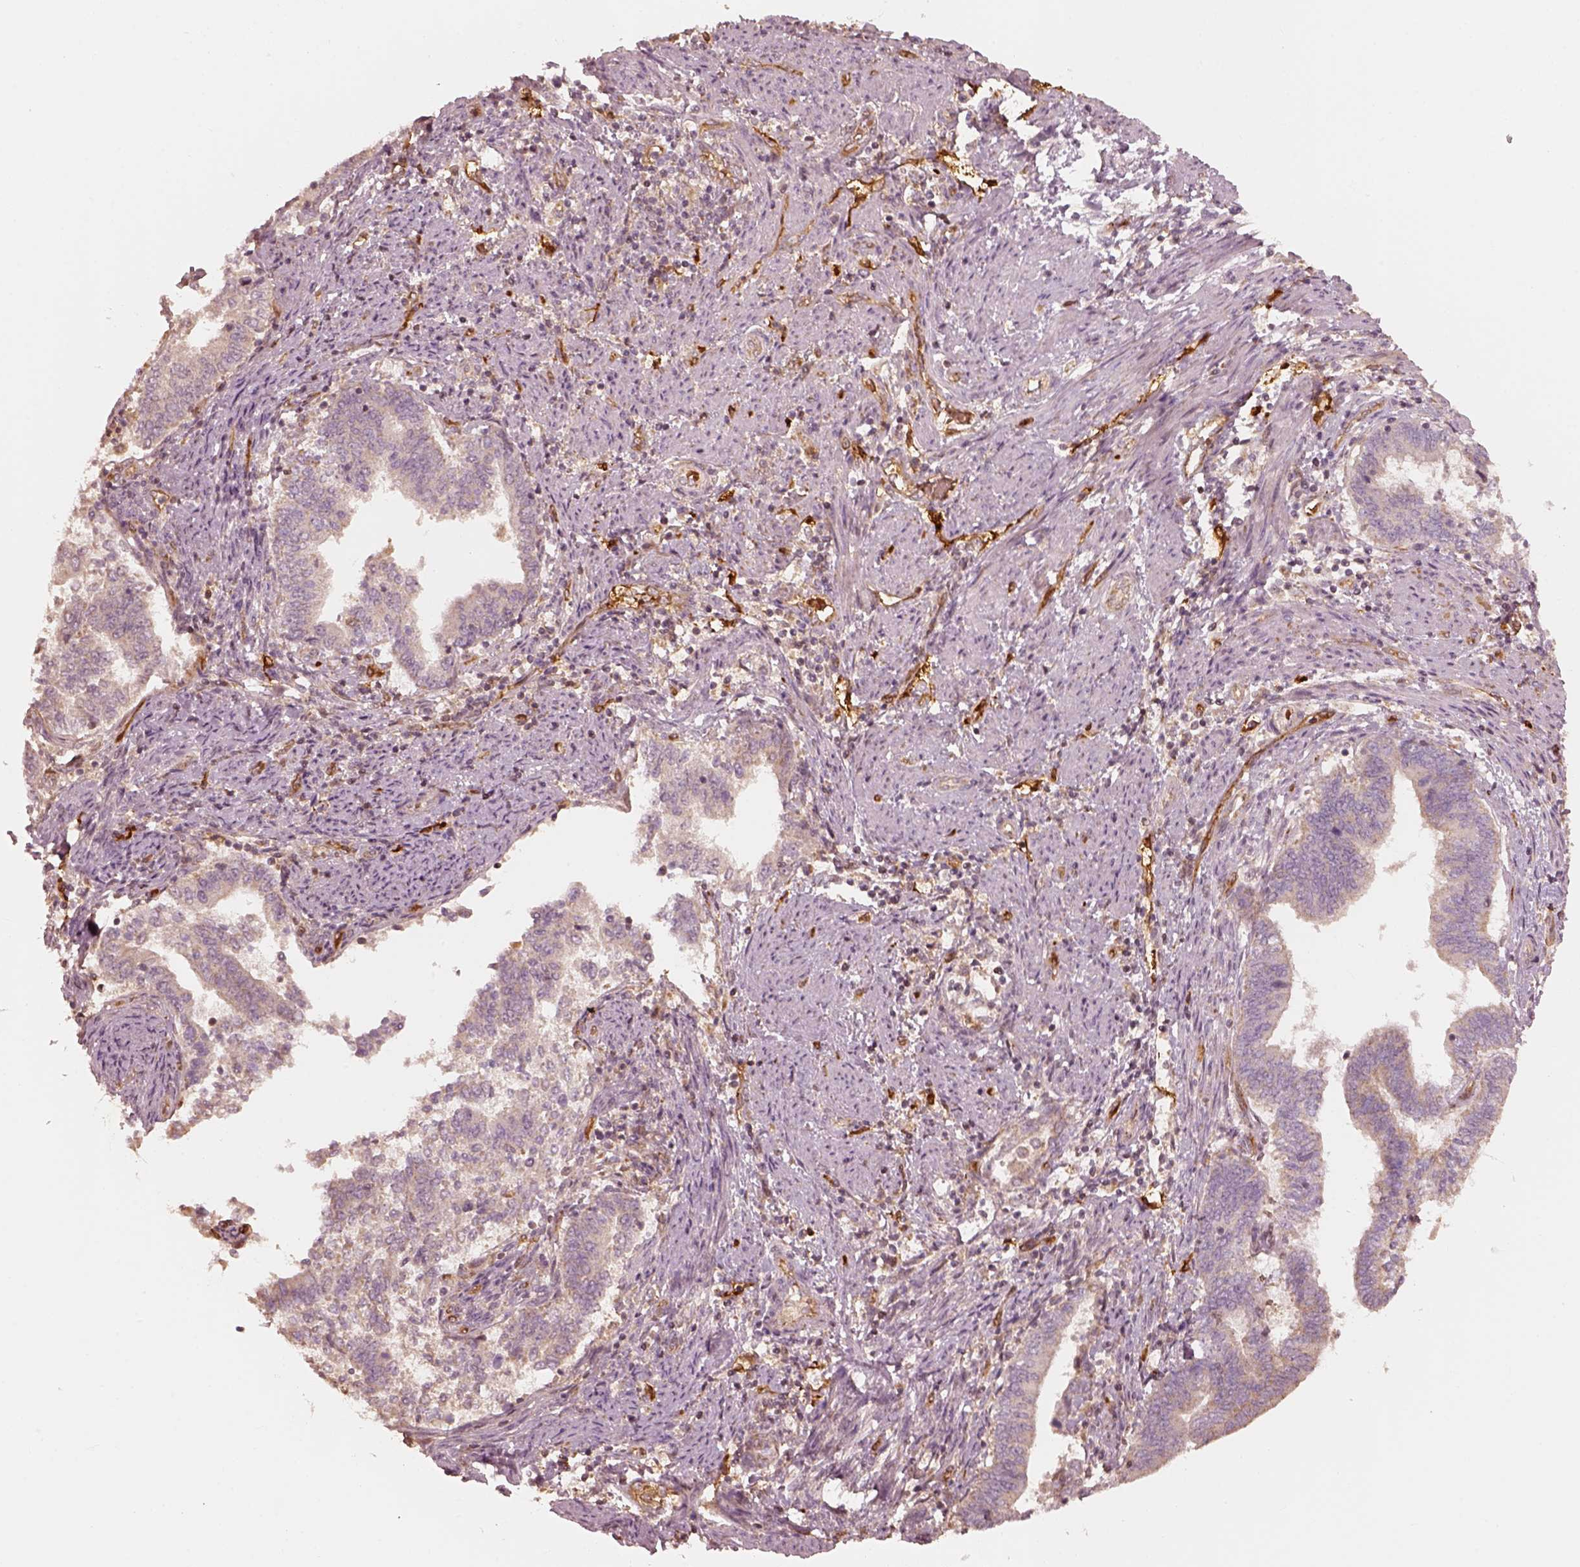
{"staining": {"intensity": "negative", "quantity": "none", "location": "none"}, "tissue": "endometrial cancer", "cell_type": "Tumor cells", "image_type": "cancer", "snomed": [{"axis": "morphology", "description": "Adenocarcinoma, NOS"}, {"axis": "topography", "description": "Endometrium"}], "caption": "Immunohistochemical staining of endometrial cancer shows no significant staining in tumor cells.", "gene": "FSCN1", "patient": {"sex": "female", "age": 65}}